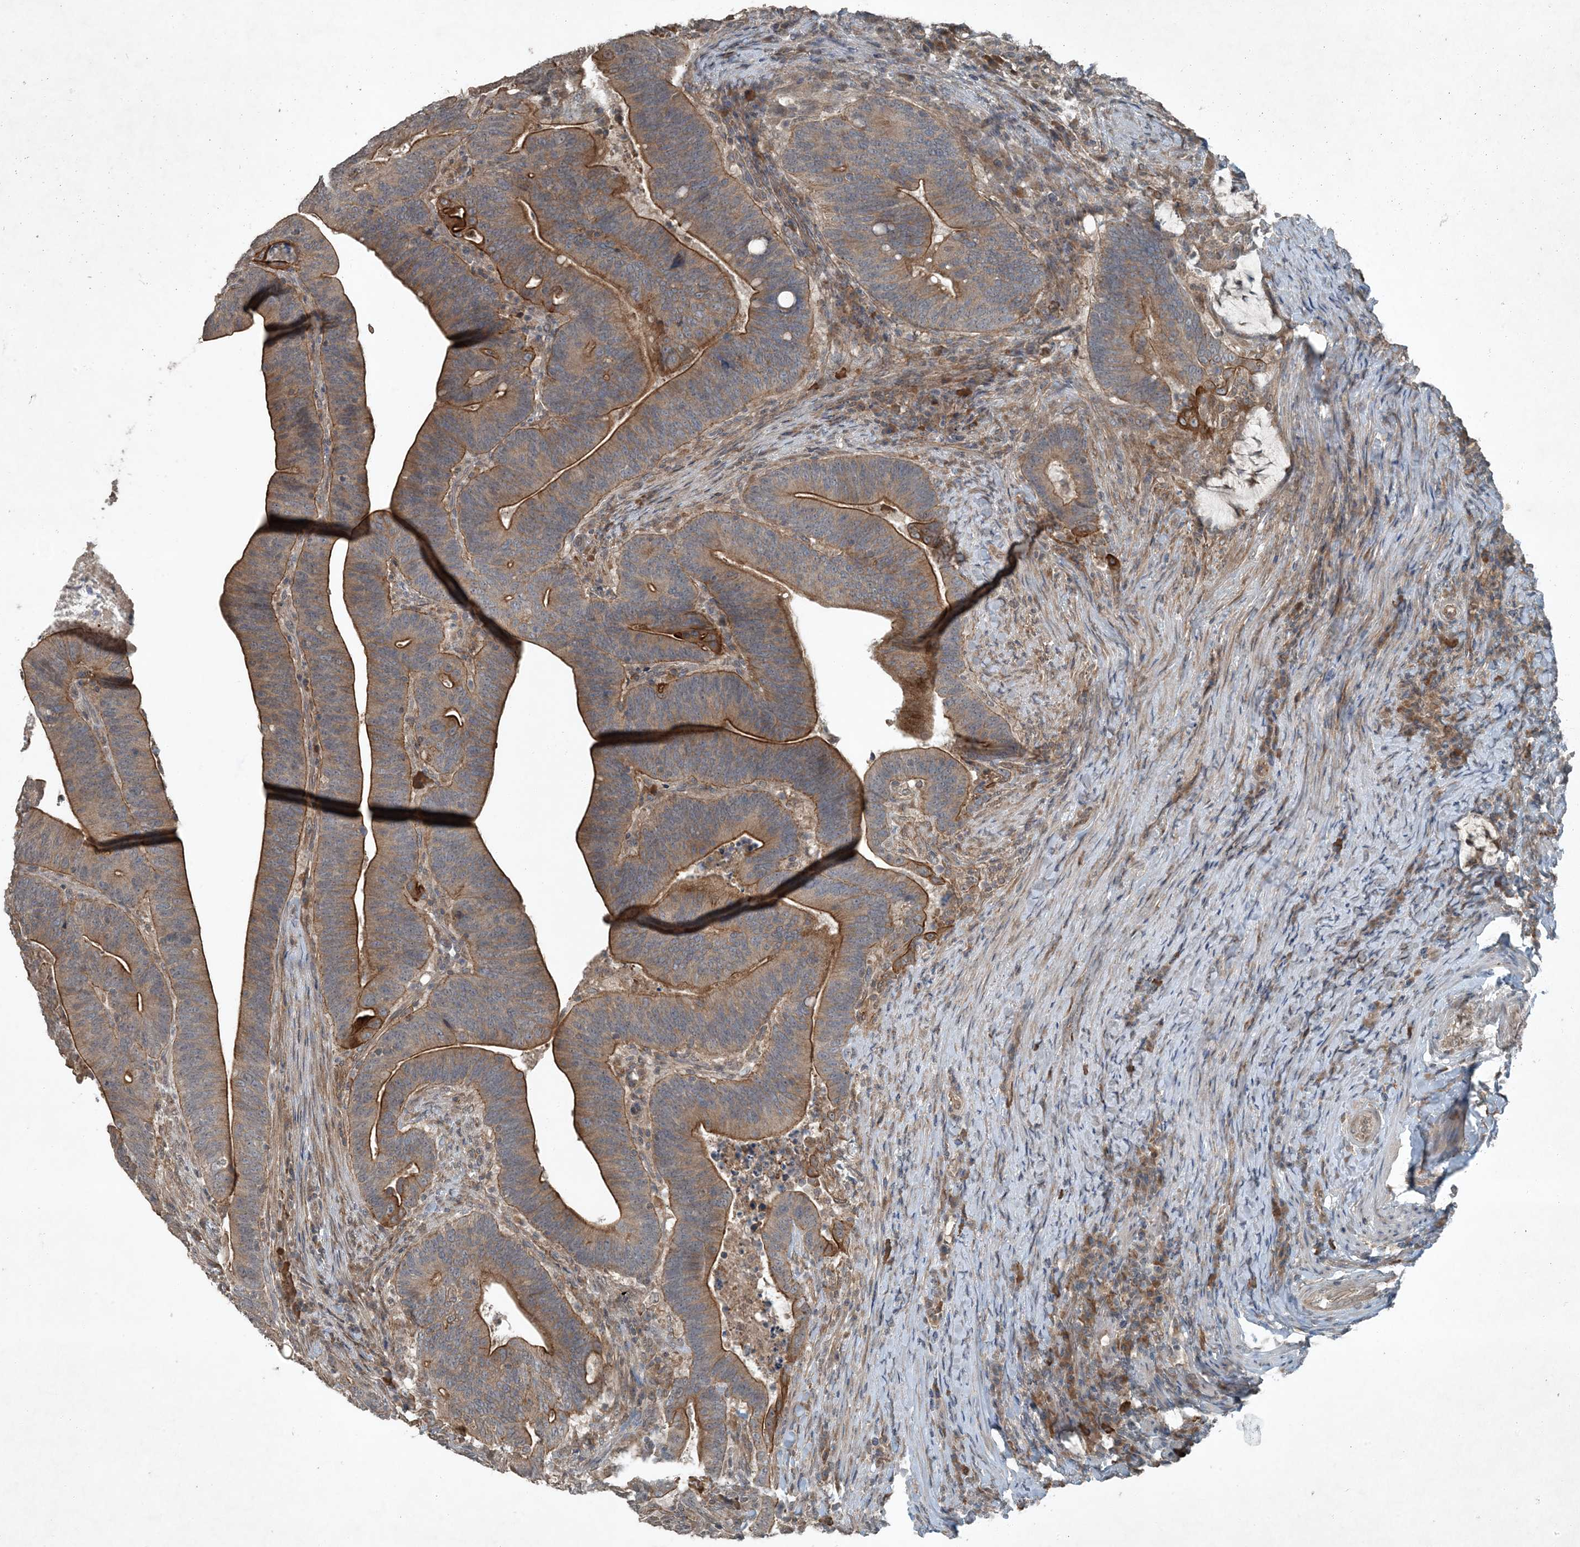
{"staining": {"intensity": "moderate", "quantity": ">75%", "location": "cytoplasmic/membranous"}, "tissue": "colorectal cancer", "cell_type": "Tumor cells", "image_type": "cancer", "snomed": [{"axis": "morphology", "description": "Adenocarcinoma, NOS"}, {"axis": "topography", "description": "Colon"}], "caption": "A medium amount of moderate cytoplasmic/membranous positivity is identified in approximately >75% of tumor cells in colorectal adenocarcinoma tissue.", "gene": "MDN1", "patient": {"sex": "female", "age": 66}}